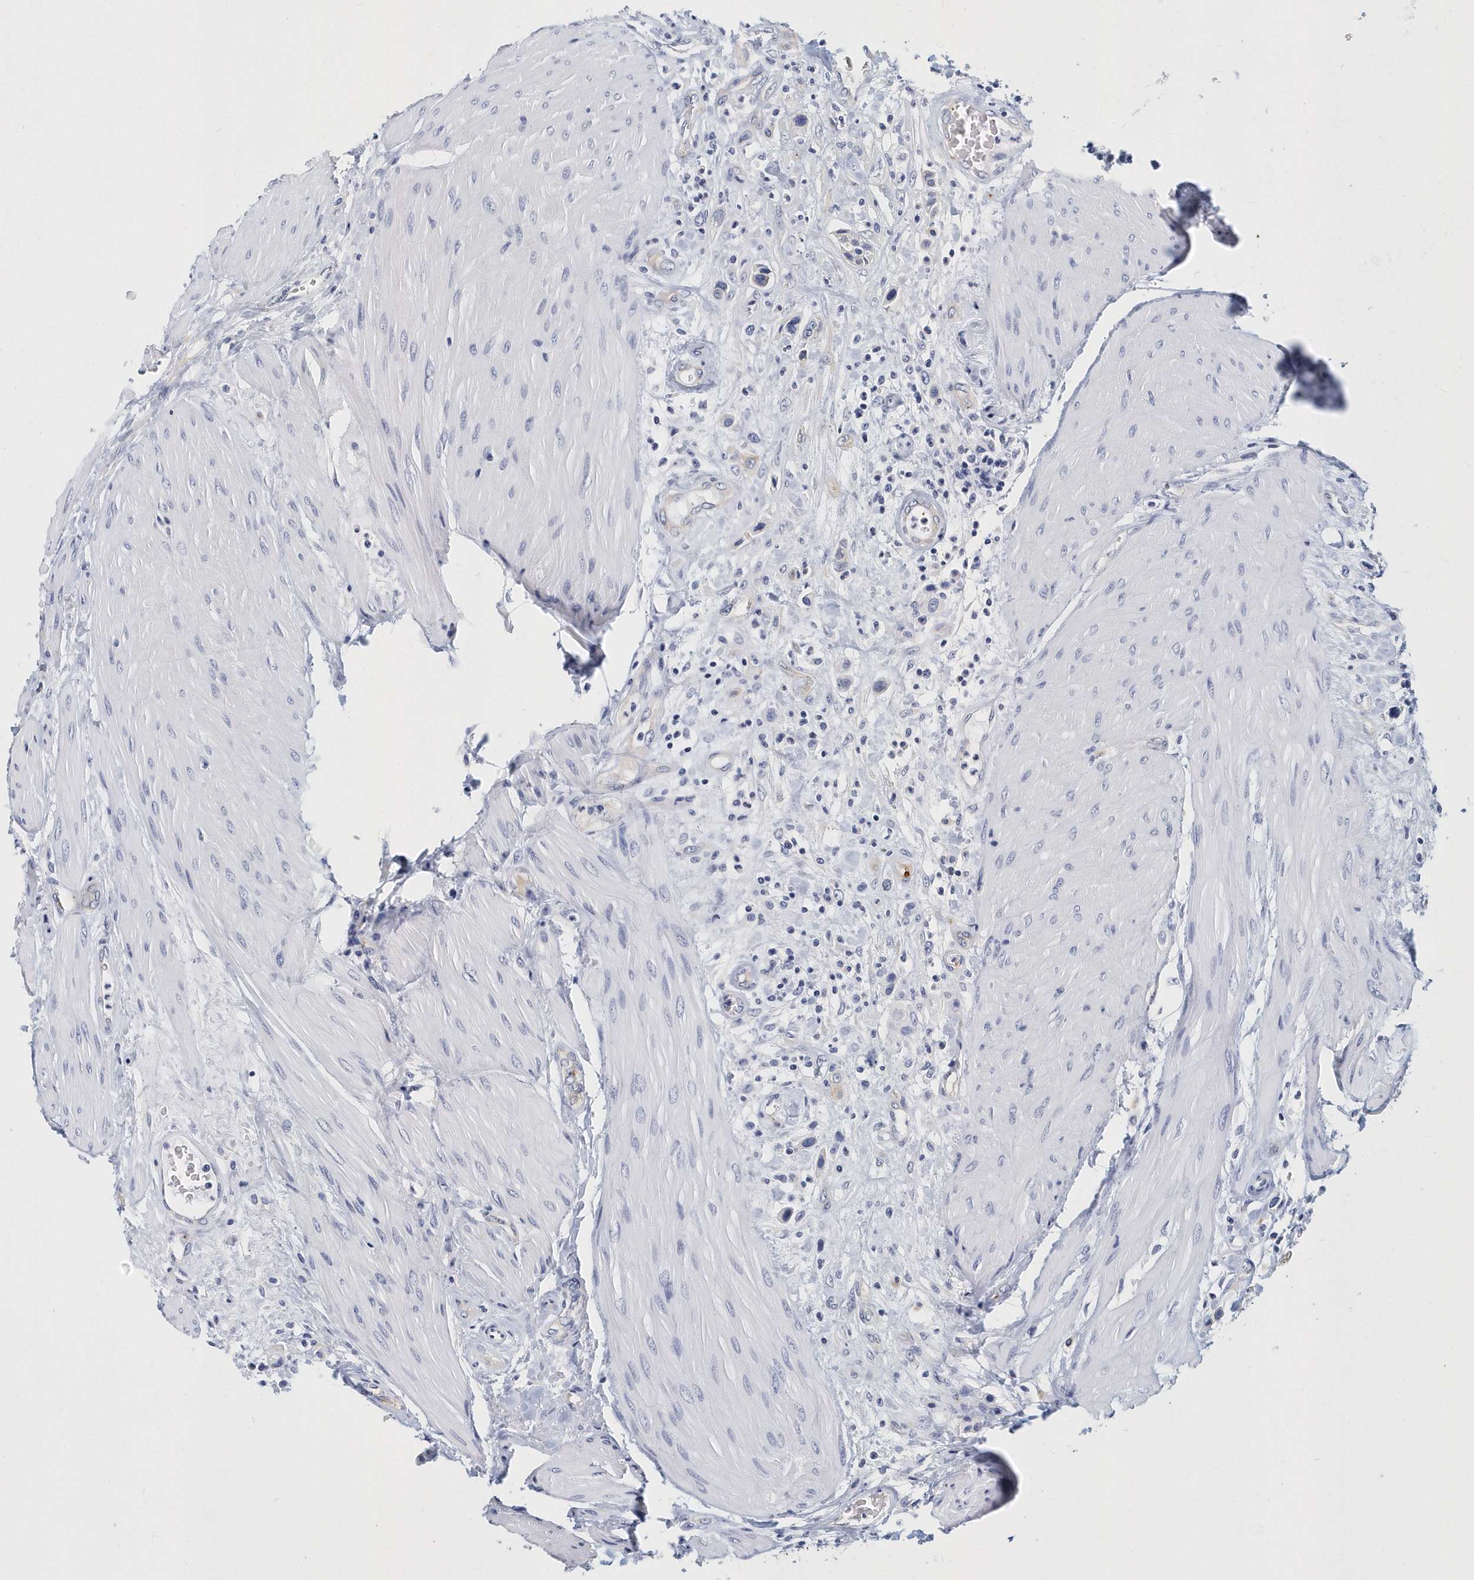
{"staining": {"intensity": "negative", "quantity": "none", "location": "none"}, "tissue": "urothelial cancer", "cell_type": "Tumor cells", "image_type": "cancer", "snomed": [{"axis": "morphology", "description": "Urothelial carcinoma, High grade"}, {"axis": "topography", "description": "Urinary bladder"}], "caption": "This image is of urothelial cancer stained with immunohistochemistry (IHC) to label a protein in brown with the nuclei are counter-stained blue. There is no staining in tumor cells.", "gene": "ITGA2B", "patient": {"sex": "male", "age": 50}}